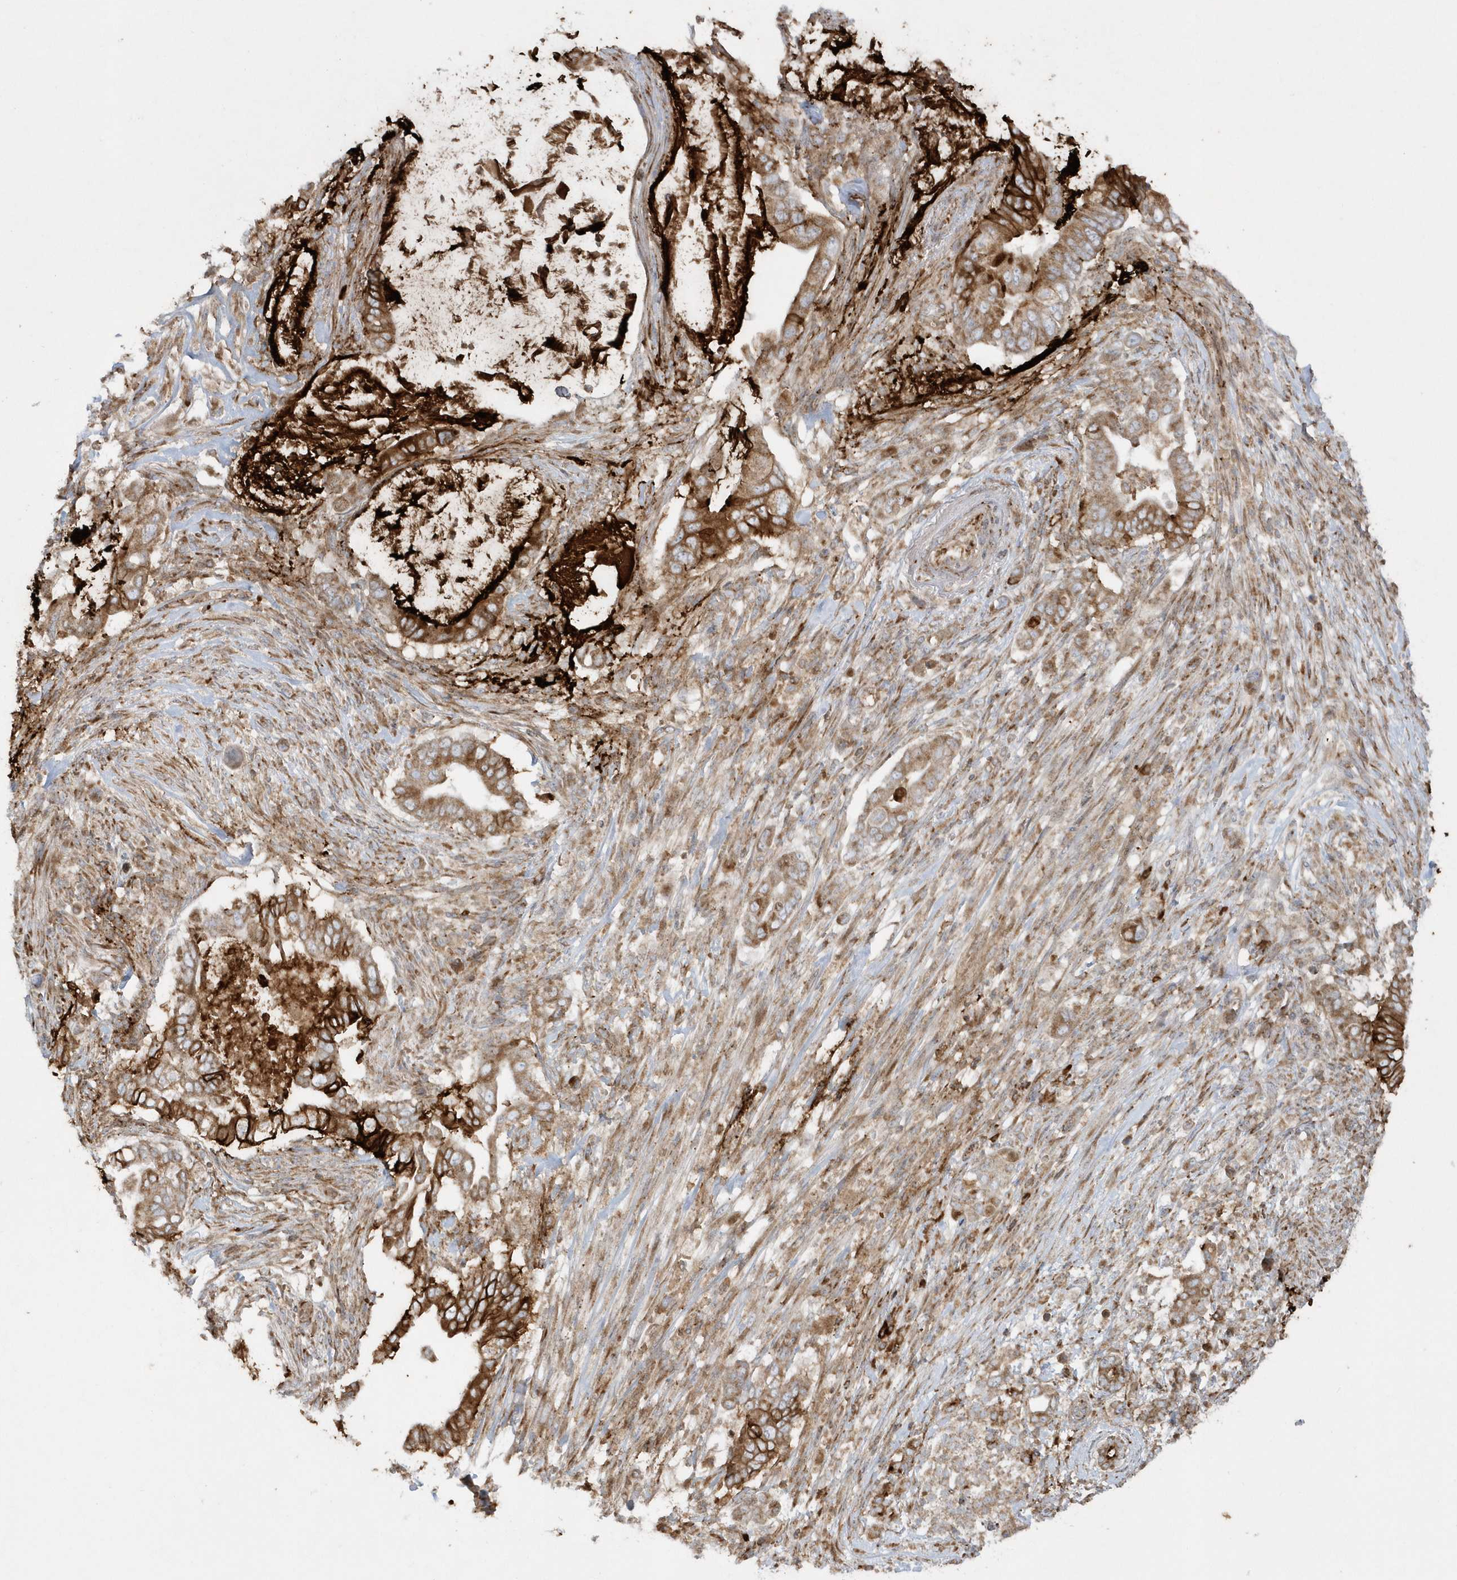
{"staining": {"intensity": "strong", "quantity": ">75%", "location": "cytoplasmic/membranous"}, "tissue": "pancreatic cancer", "cell_type": "Tumor cells", "image_type": "cancer", "snomed": [{"axis": "morphology", "description": "Adenocarcinoma, NOS"}, {"axis": "topography", "description": "Pancreas"}], "caption": "Tumor cells exhibit high levels of strong cytoplasmic/membranous expression in approximately >75% of cells in human adenocarcinoma (pancreatic).", "gene": "SH3BP2", "patient": {"sex": "male", "age": 68}}